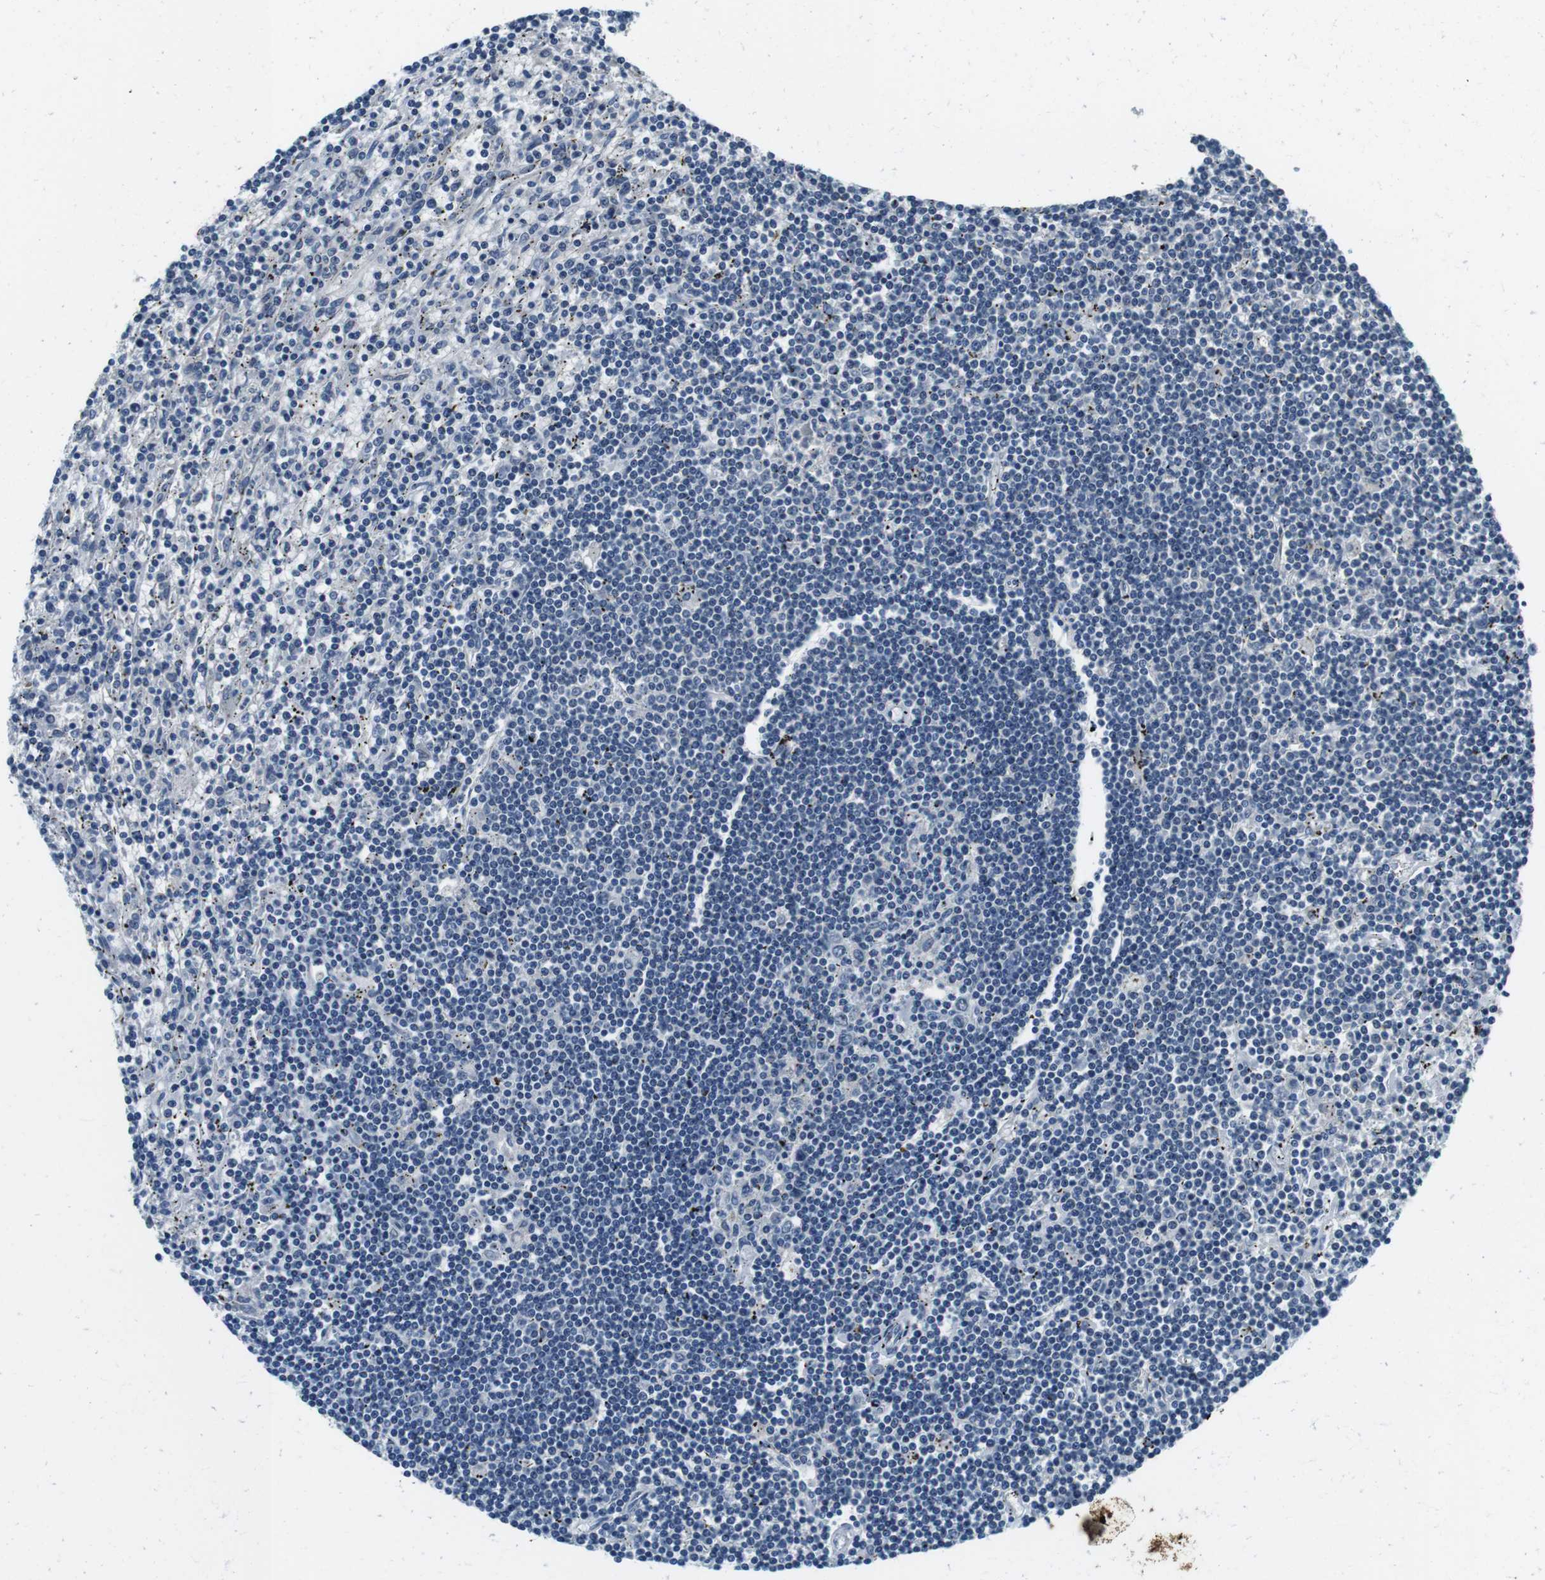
{"staining": {"intensity": "negative", "quantity": "none", "location": "none"}, "tissue": "lymphoma", "cell_type": "Tumor cells", "image_type": "cancer", "snomed": [{"axis": "morphology", "description": "Malignant lymphoma, non-Hodgkin's type, Low grade"}, {"axis": "topography", "description": "Spleen"}], "caption": "This is an immunohistochemistry (IHC) micrograph of human malignant lymphoma, non-Hodgkin's type (low-grade). There is no staining in tumor cells.", "gene": "DTNA", "patient": {"sex": "male", "age": 76}}